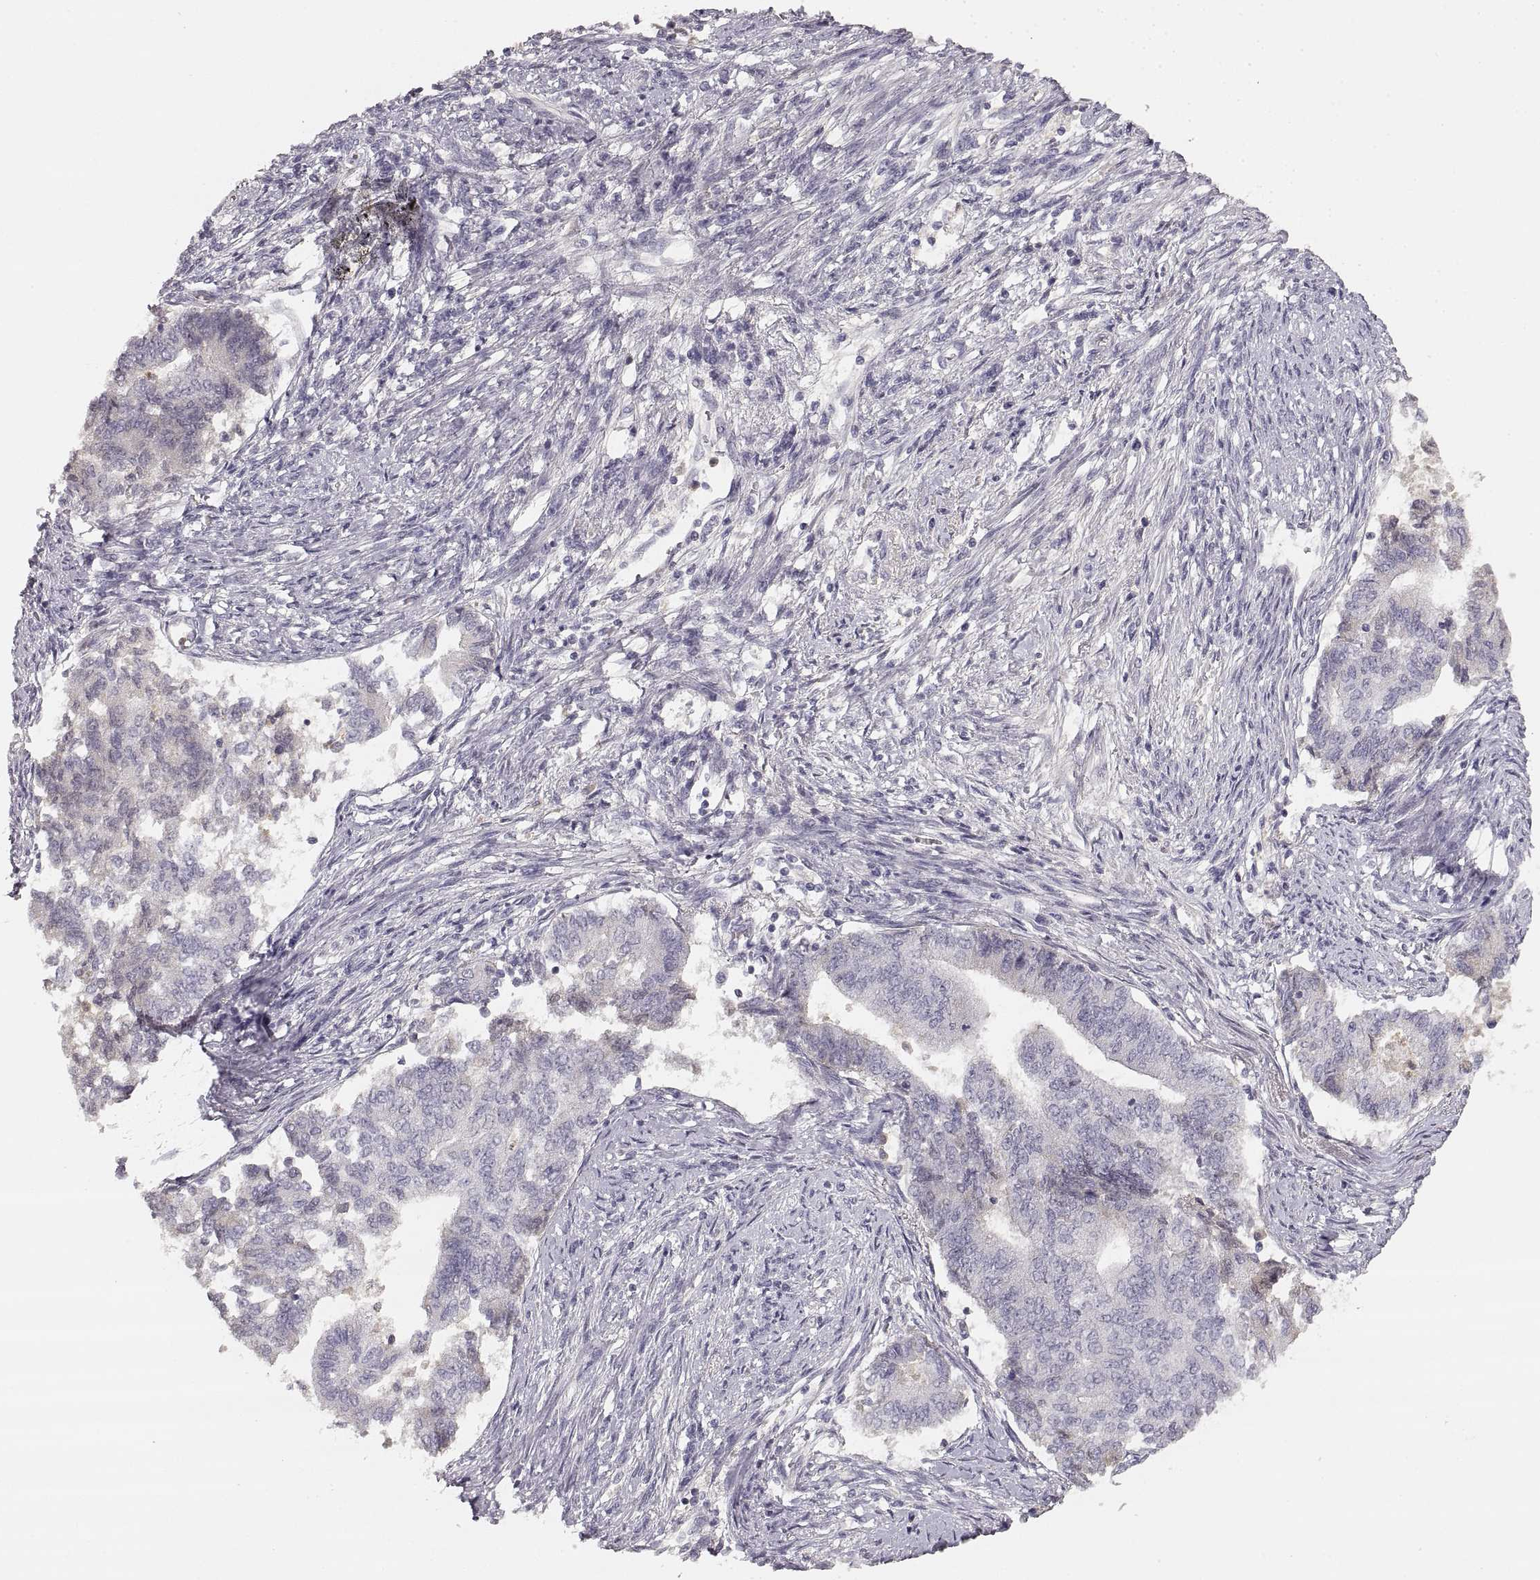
{"staining": {"intensity": "negative", "quantity": "none", "location": "none"}, "tissue": "endometrial cancer", "cell_type": "Tumor cells", "image_type": "cancer", "snomed": [{"axis": "morphology", "description": "Adenocarcinoma, NOS"}, {"axis": "topography", "description": "Endometrium"}], "caption": "Tumor cells are negative for brown protein staining in endometrial cancer (adenocarcinoma).", "gene": "RUNDC3A", "patient": {"sex": "female", "age": 65}}